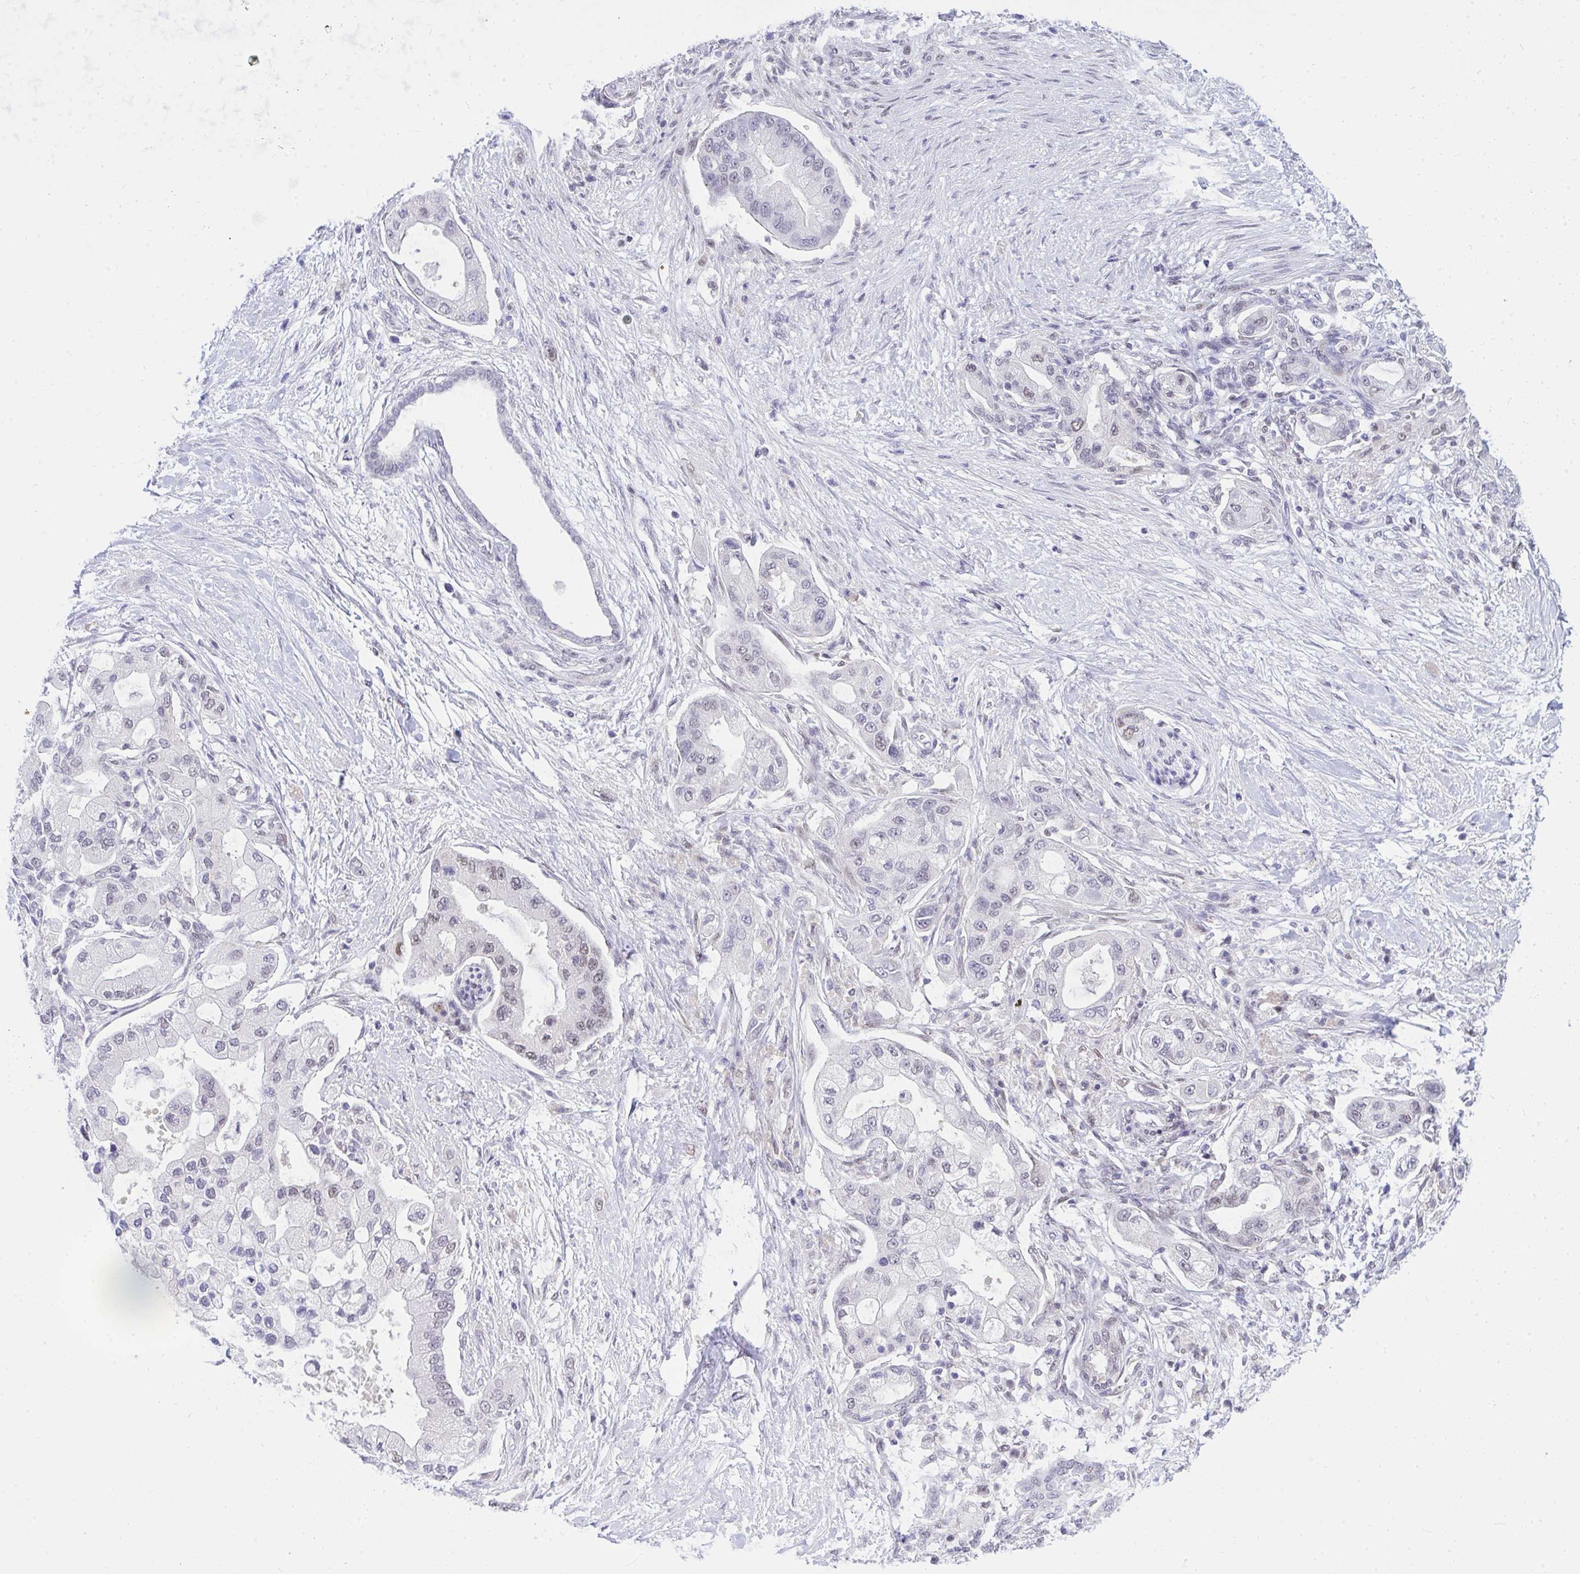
{"staining": {"intensity": "negative", "quantity": "none", "location": "none"}, "tissue": "pancreatic cancer", "cell_type": "Tumor cells", "image_type": "cancer", "snomed": [{"axis": "morphology", "description": "Adenocarcinoma, NOS"}, {"axis": "topography", "description": "Pancreas"}], "caption": "High magnification brightfield microscopy of pancreatic cancer stained with DAB (brown) and counterstained with hematoxylin (blue): tumor cells show no significant positivity.", "gene": "THOP1", "patient": {"sex": "male", "age": 57}}